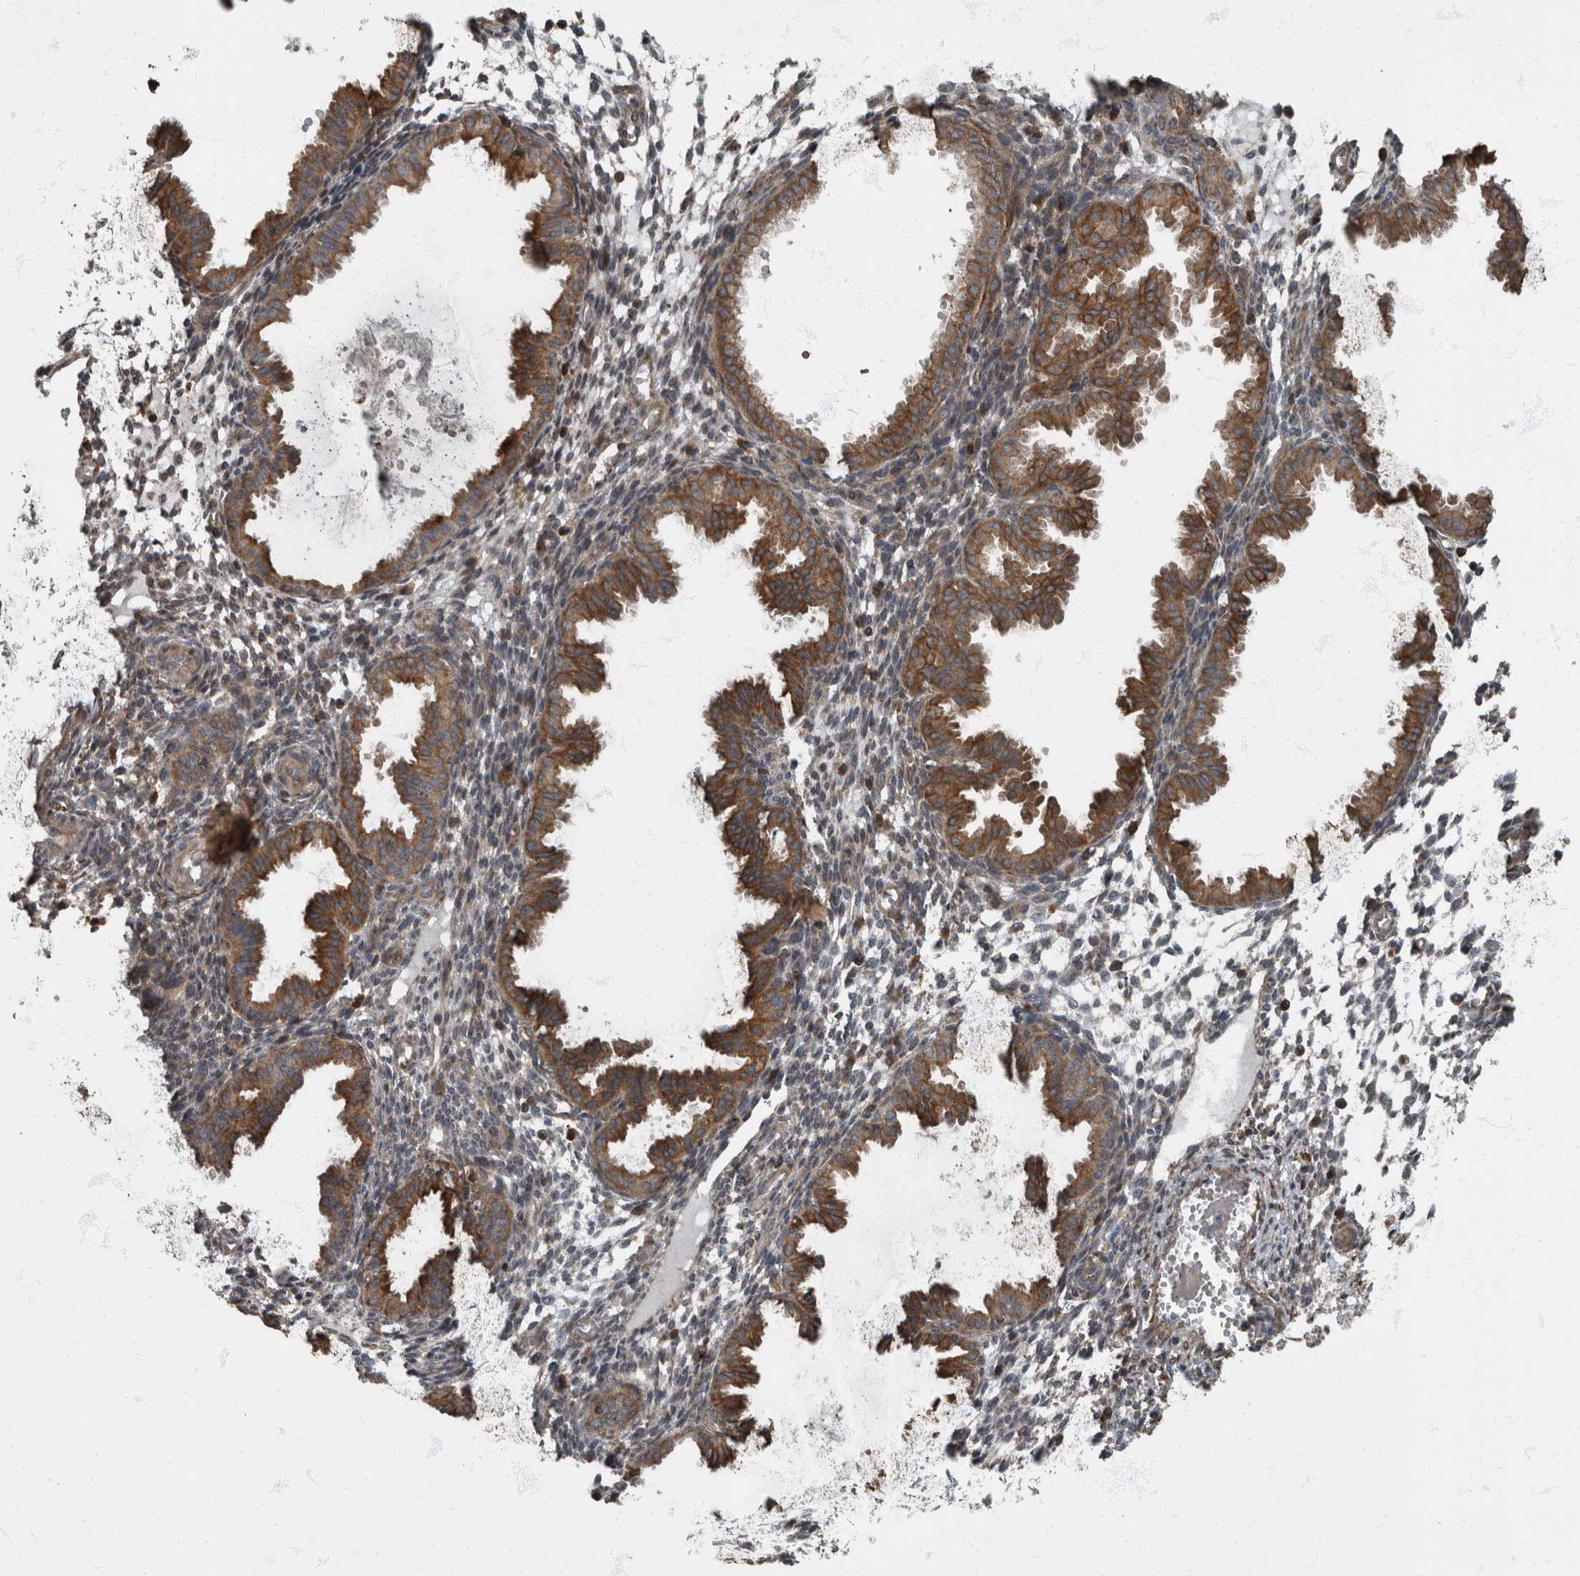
{"staining": {"intensity": "moderate", "quantity": "<25%", "location": "cytoplasmic/membranous"}, "tissue": "endometrium", "cell_type": "Cells in endometrial stroma", "image_type": "normal", "snomed": [{"axis": "morphology", "description": "Normal tissue, NOS"}, {"axis": "topography", "description": "Endometrium"}], "caption": "Immunohistochemical staining of normal endometrium displays moderate cytoplasmic/membranous protein positivity in approximately <25% of cells in endometrial stroma.", "gene": "RABGGTB", "patient": {"sex": "female", "age": 33}}